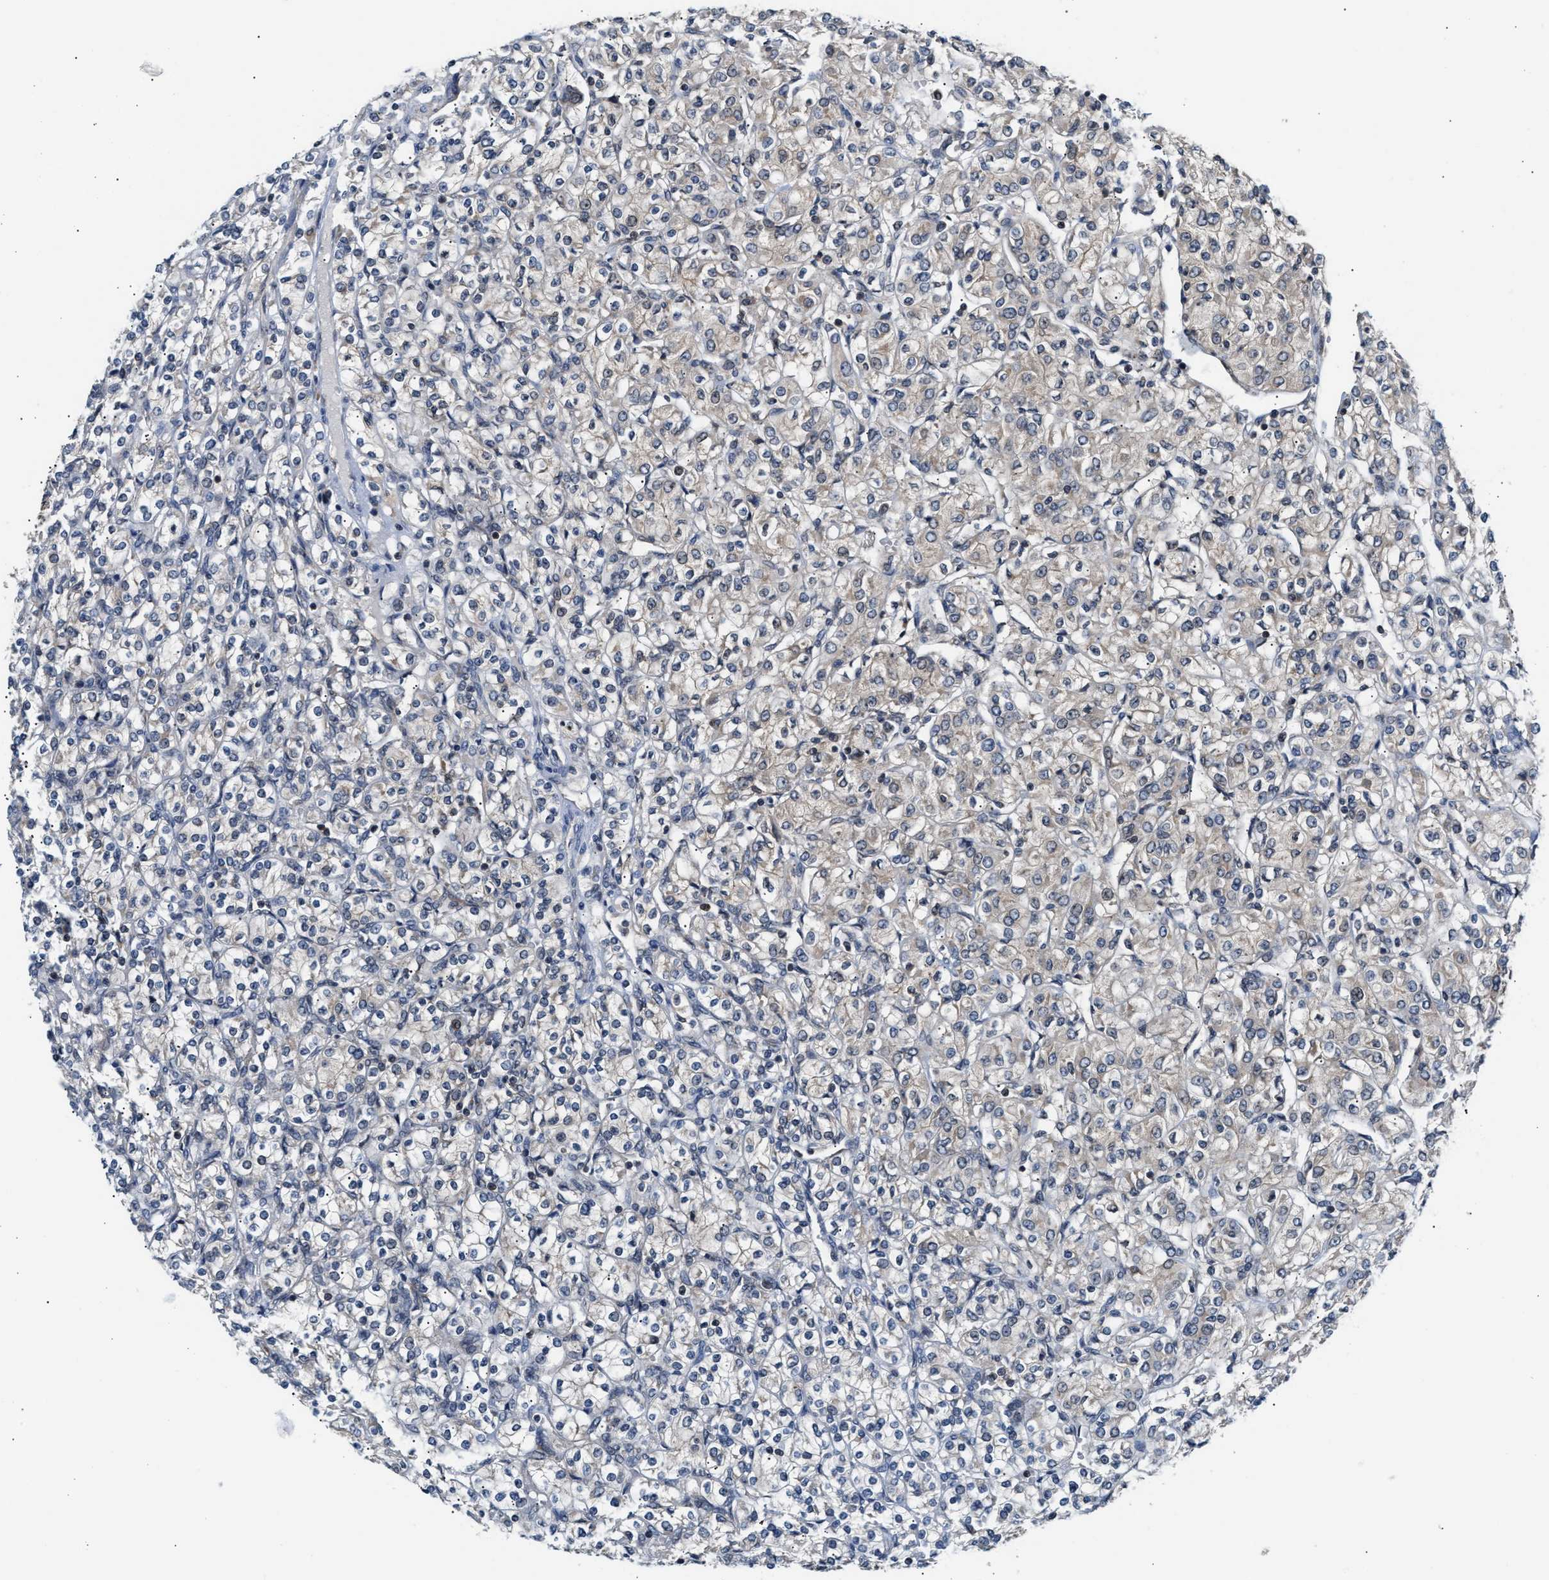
{"staining": {"intensity": "weak", "quantity": "<25%", "location": "cytoplasmic/membranous"}, "tissue": "renal cancer", "cell_type": "Tumor cells", "image_type": "cancer", "snomed": [{"axis": "morphology", "description": "Adenocarcinoma, NOS"}, {"axis": "topography", "description": "Kidney"}], "caption": "A photomicrograph of human renal cancer (adenocarcinoma) is negative for staining in tumor cells.", "gene": "RAB29", "patient": {"sex": "male", "age": 77}}